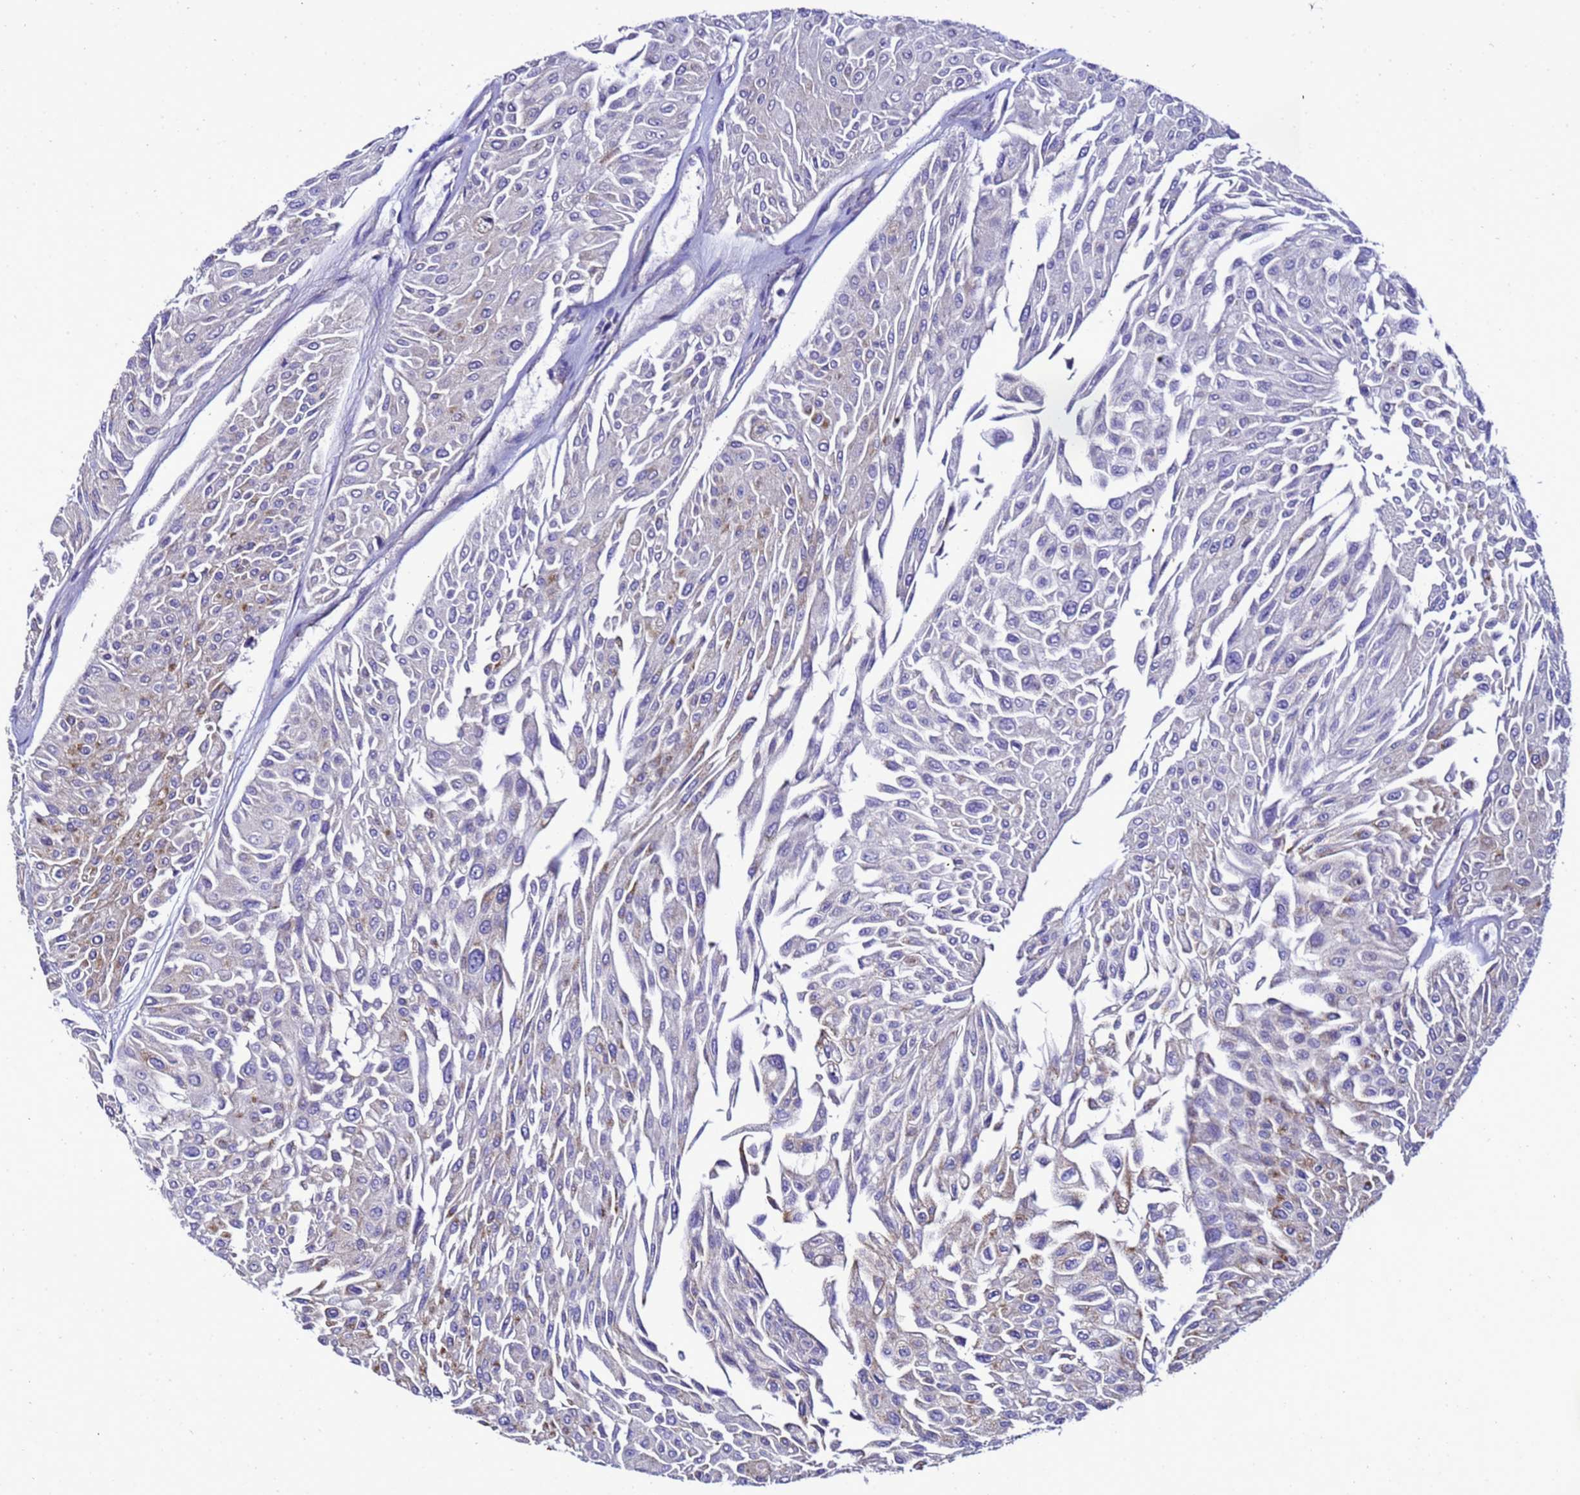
{"staining": {"intensity": "moderate", "quantity": "<25%", "location": "cytoplasmic/membranous"}, "tissue": "urothelial cancer", "cell_type": "Tumor cells", "image_type": "cancer", "snomed": [{"axis": "morphology", "description": "Urothelial carcinoma, Low grade"}, {"axis": "topography", "description": "Urinary bladder"}], "caption": "A histopathology image showing moderate cytoplasmic/membranous expression in approximately <25% of tumor cells in low-grade urothelial carcinoma, as visualized by brown immunohistochemical staining.", "gene": "HIGD2A", "patient": {"sex": "male", "age": 67}}